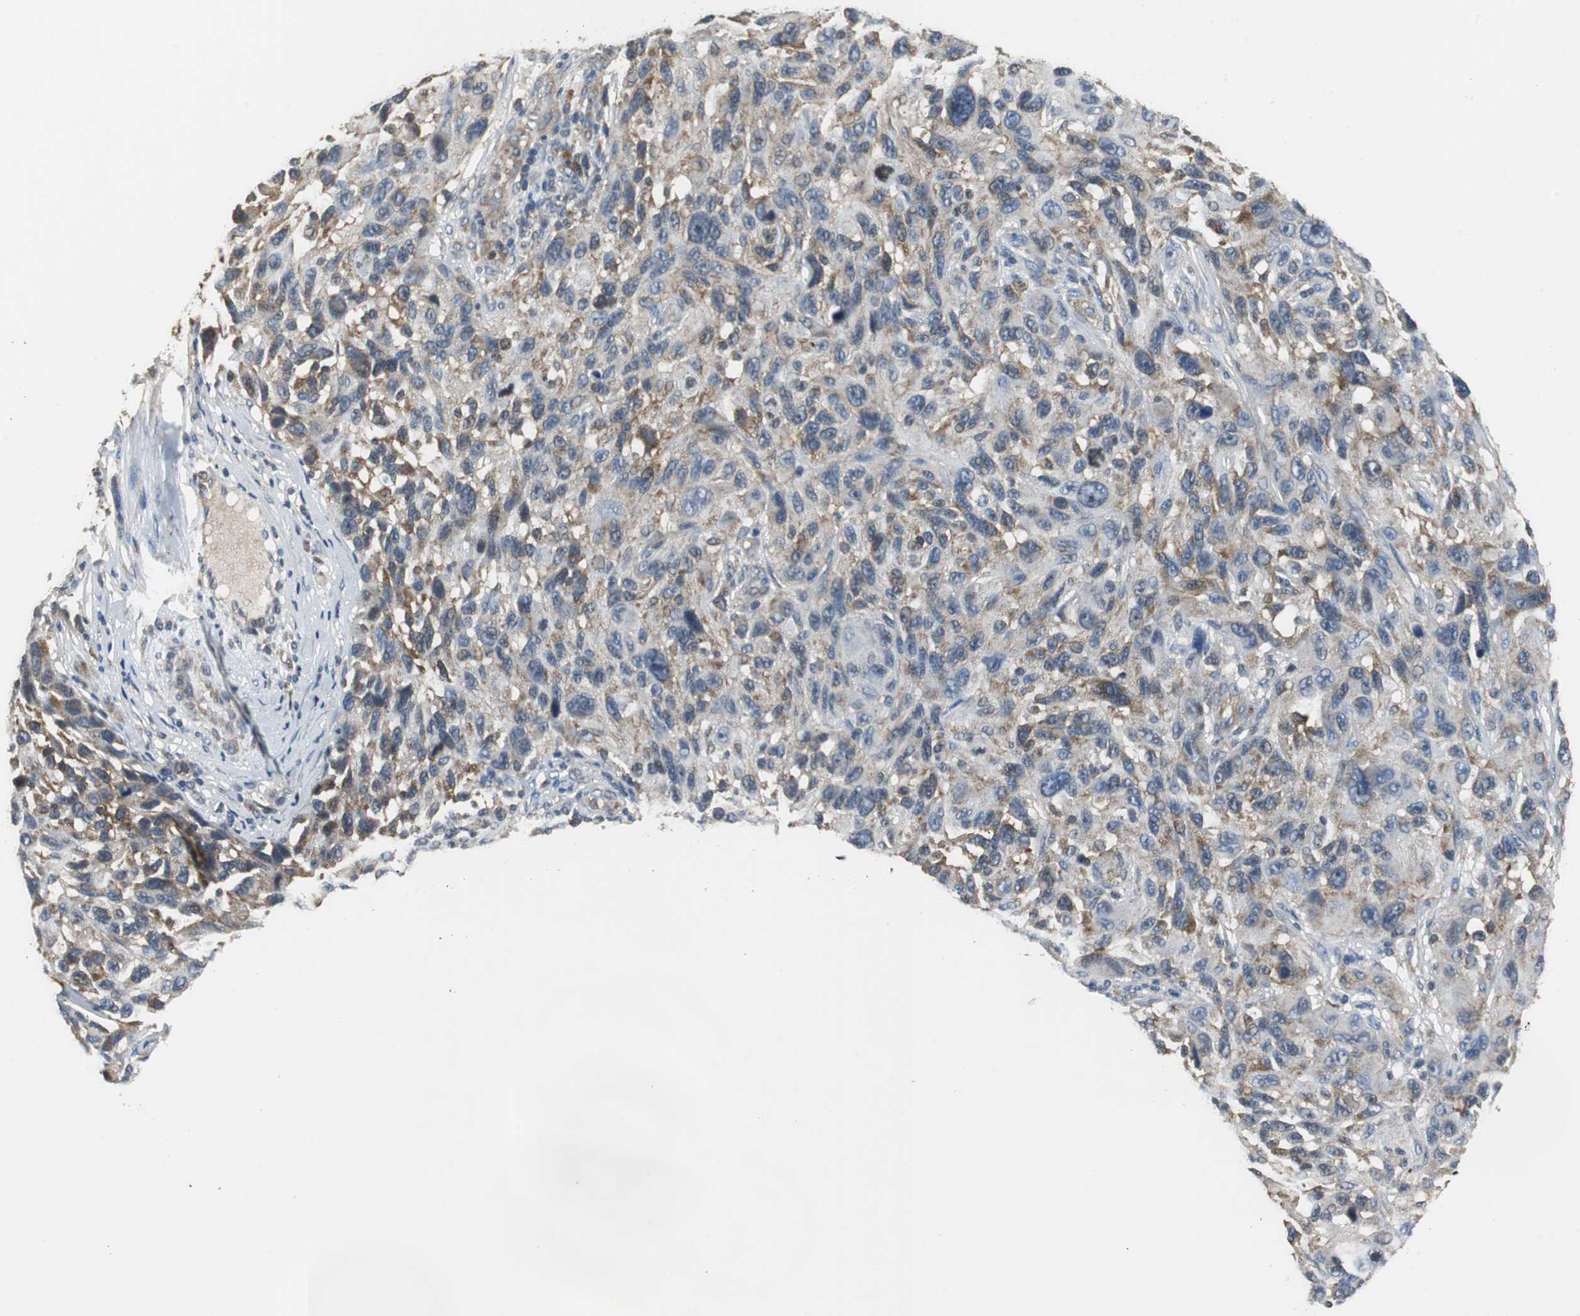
{"staining": {"intensity": "moderate", "quantity": "25%-75%", "location": "cytoplasmic/membranous"}, "tissue": "melanoma", "cell_type": "Tumor cells", "image_type": "cancer", "snomed": [{"axis": "morphology", "description": "Malignant melanoma, NOS"}, {"axis": "topography", "description": "Skin"}], "caption": "IHC (DAB (3,3'-diaminobenzidine)) staining of melanoma displays moderate cytoplasmic/membranous protein positivity in about 25%-75% of tumor cells.", "gene": "VBP1", "patient": {"sex": "male", "age": 53}}